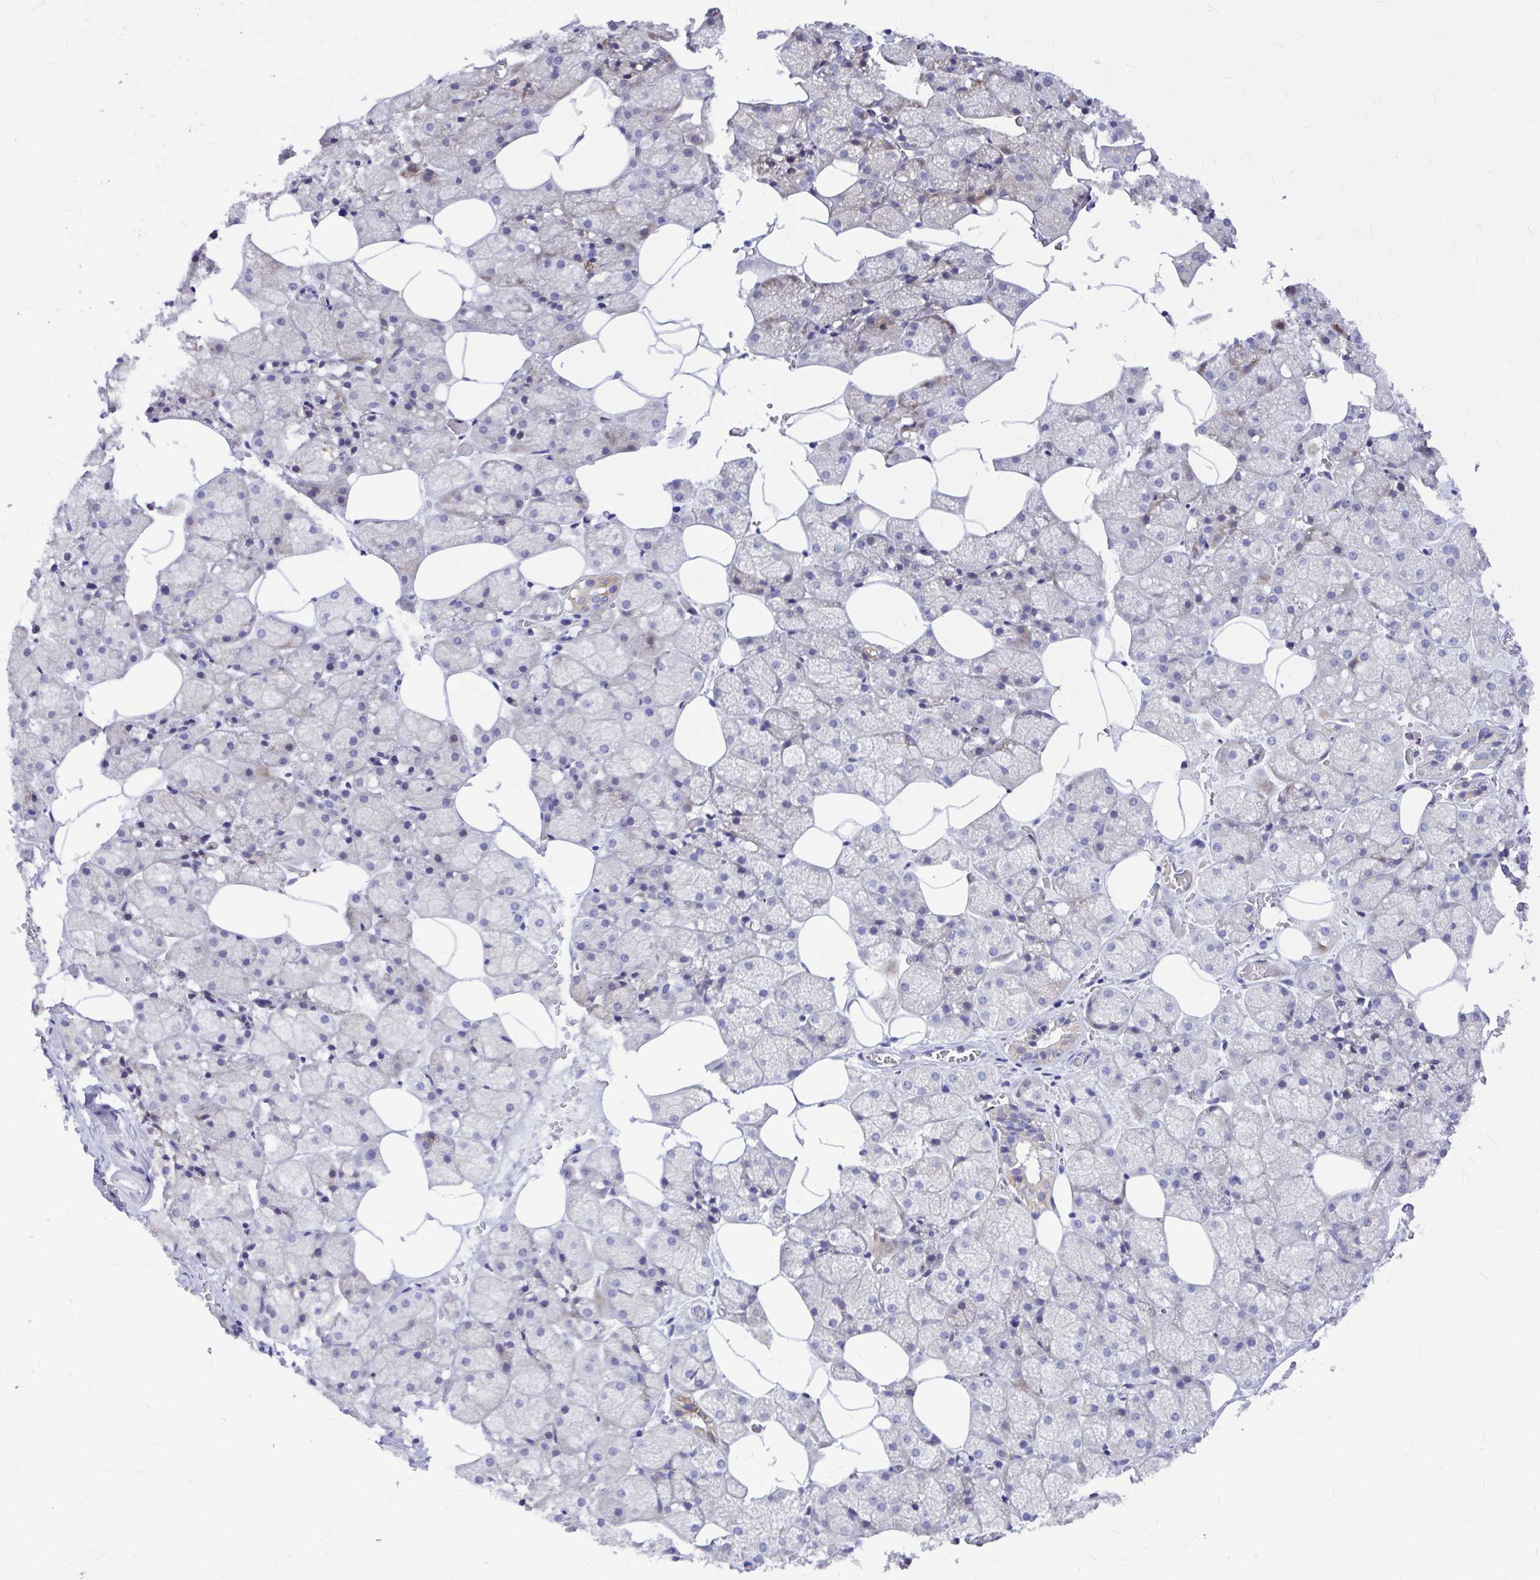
{"staining": {"intensity": "moderate", "quantity": "<25%", "location": "cytoplasmic/membranous"}, "tissue": "salivary gland", "cell_type": "Glandular cells", "image_type": "normal", "snomed": [{"axis": "morphology", "description": "Normal tissue, NOS"}, {"axis": "topography", "description": "Salivary gland"}, {"axis": "topography", "description": "Peripheral nerve tissue"}], "caption": "Immunohistochemistry (IHC) image of benign salivary gland: salivary gland stained using immunohistochemistry (IHC) reveals low levels of moderate protein expression localized specifically in the cytoplasmic/membranous of glandular cells, appearing as a cytoplasmic/membranous brown color.", "gene": "GABBR2", "patient": {"sex": "male", "age": 38}}